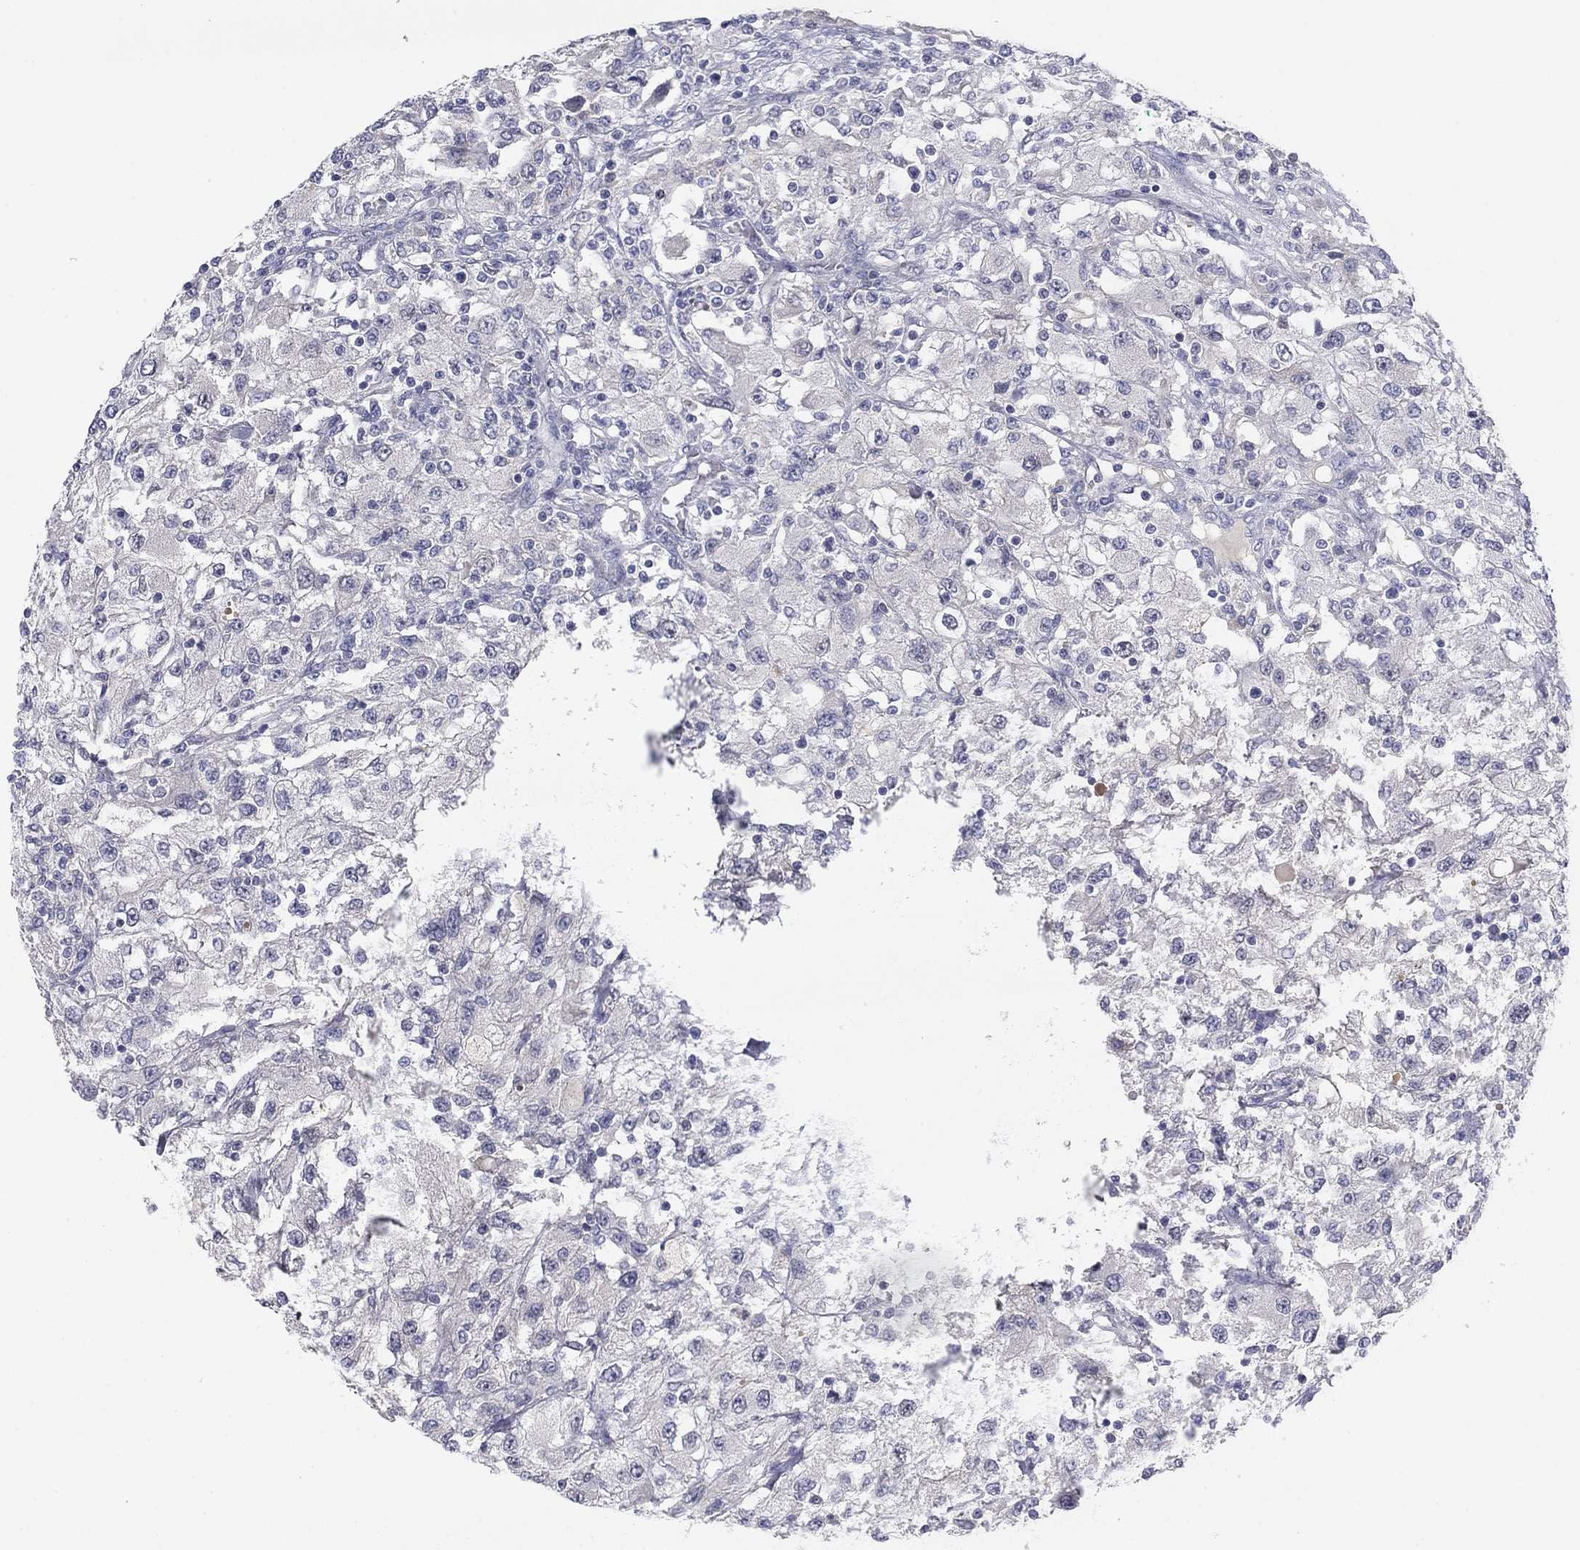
{"staining": {"intensity": "negative", "quantity": "none", "location": "none"}, "tissue": "renal cancer", "cell_type": "Tumor cells", "image_type": "cancer", "snomed": [{"axis": "morphology", "description": "Adenocarcinoma, NOS"}, {"axis": "topography", "description": "Kidney"}], "caption": "Immunohistochemical staining of renal adenocarcinoma demonstrates no significant staining in tumor cells. (DAB (3,3'-diaminobenzidine) immunohistochemistry visualized using brightfield microscopy, high magnification).", "gene": "AMN1", "patient": {"sex": "female", "age": 67}}